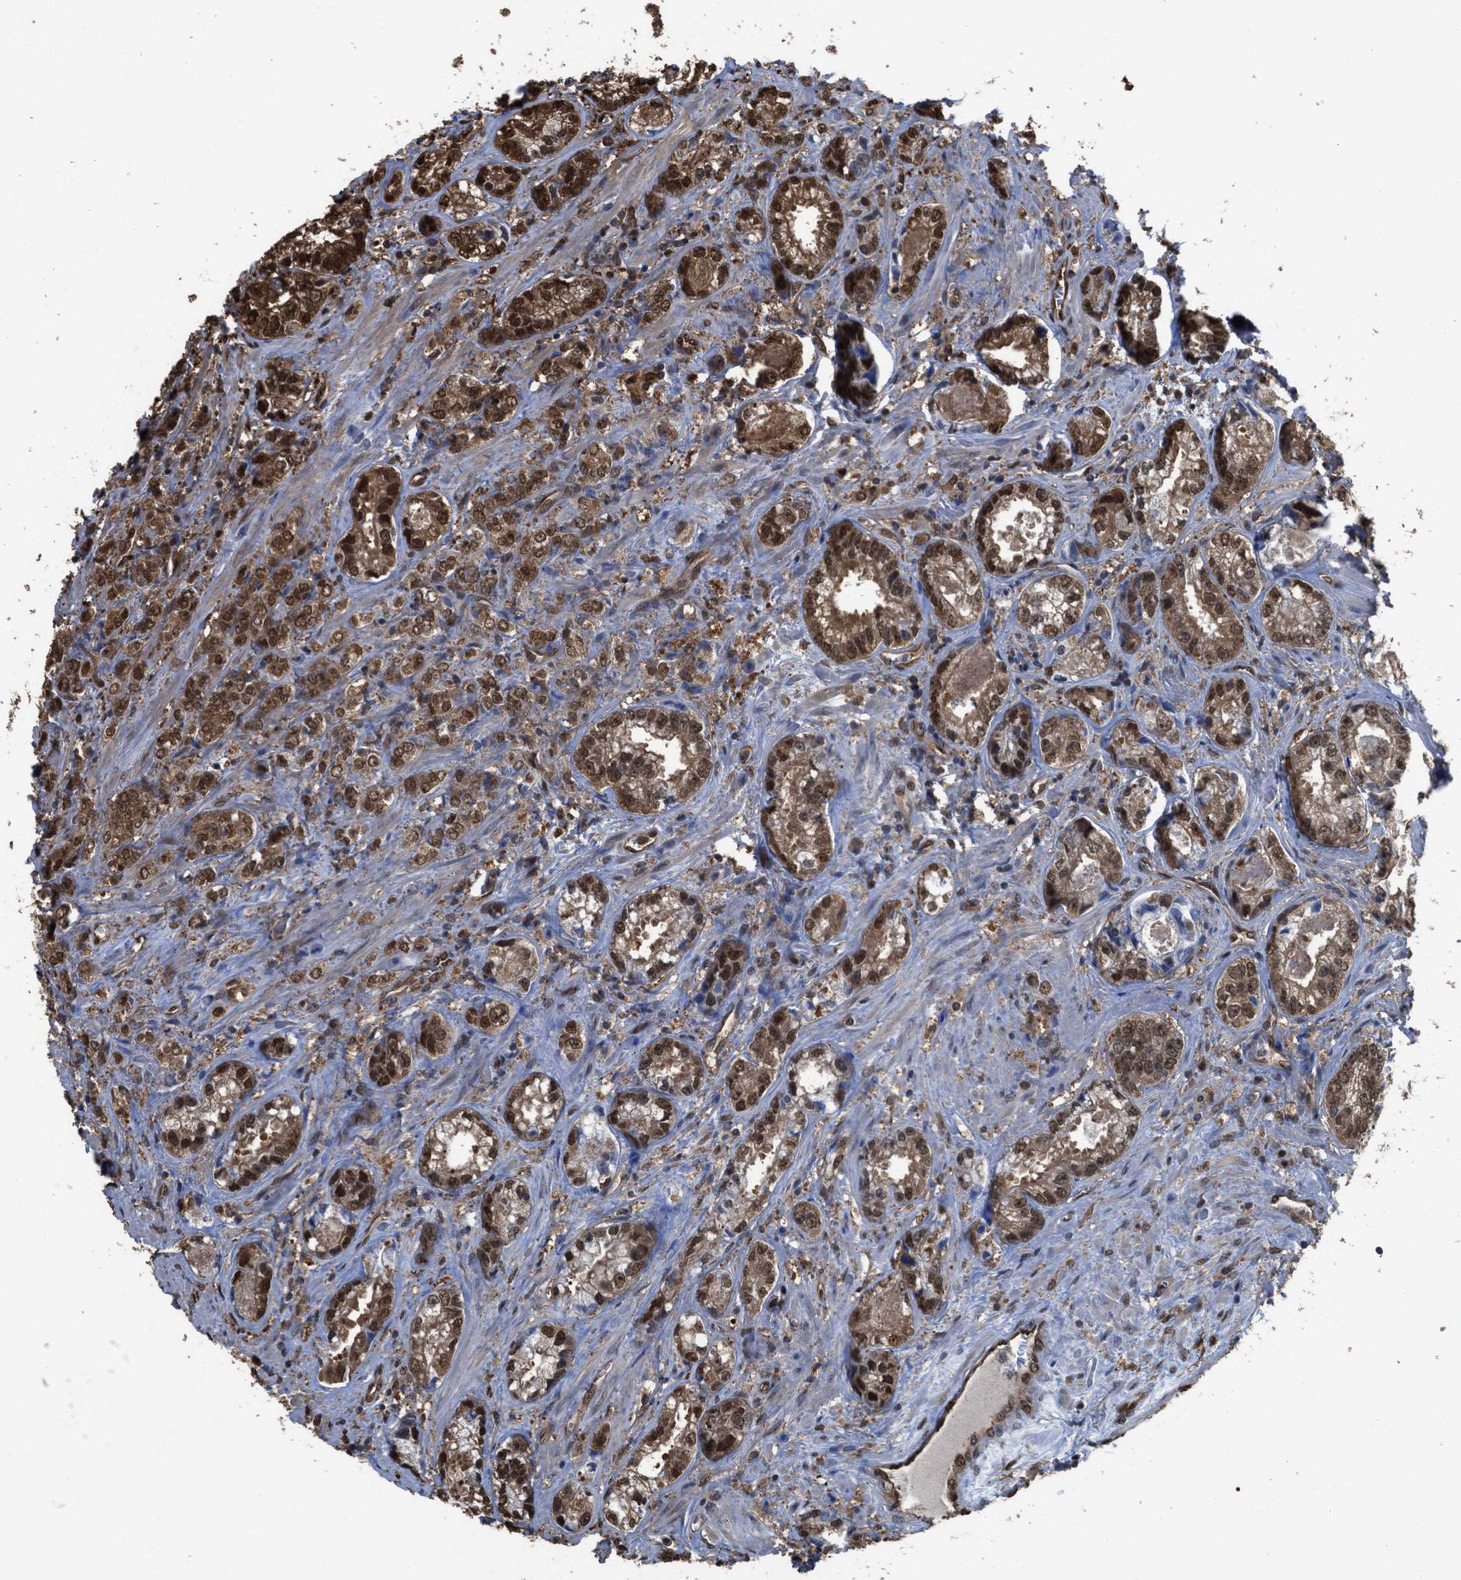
{"staining": {"intensity": "strong", "quantity": ">75%", "location": "cytoplasmic/membranous,nuclear"}, "tissue": "prostate cancer", "cell_type": "Tumor cells", "image_type": "cancer", "snomed": [{"axis": "morphology", "description": "Adenocarcinoma, High grade"}, {"axis": "topography", "description": "Prostate"}], "caption": "Protein expression analysis of human prostate cancer (adenocarcinoma (high-grade)) reveals strong cytoplasmic/membranous and nuclear staining in about >75% of tumor cells. Immunohistochemistry (ihc) stains the protein in brown and the nuclei are stained blue.", "gene": "YWHAG", "patient": {"sex": "male", "age": 61}}